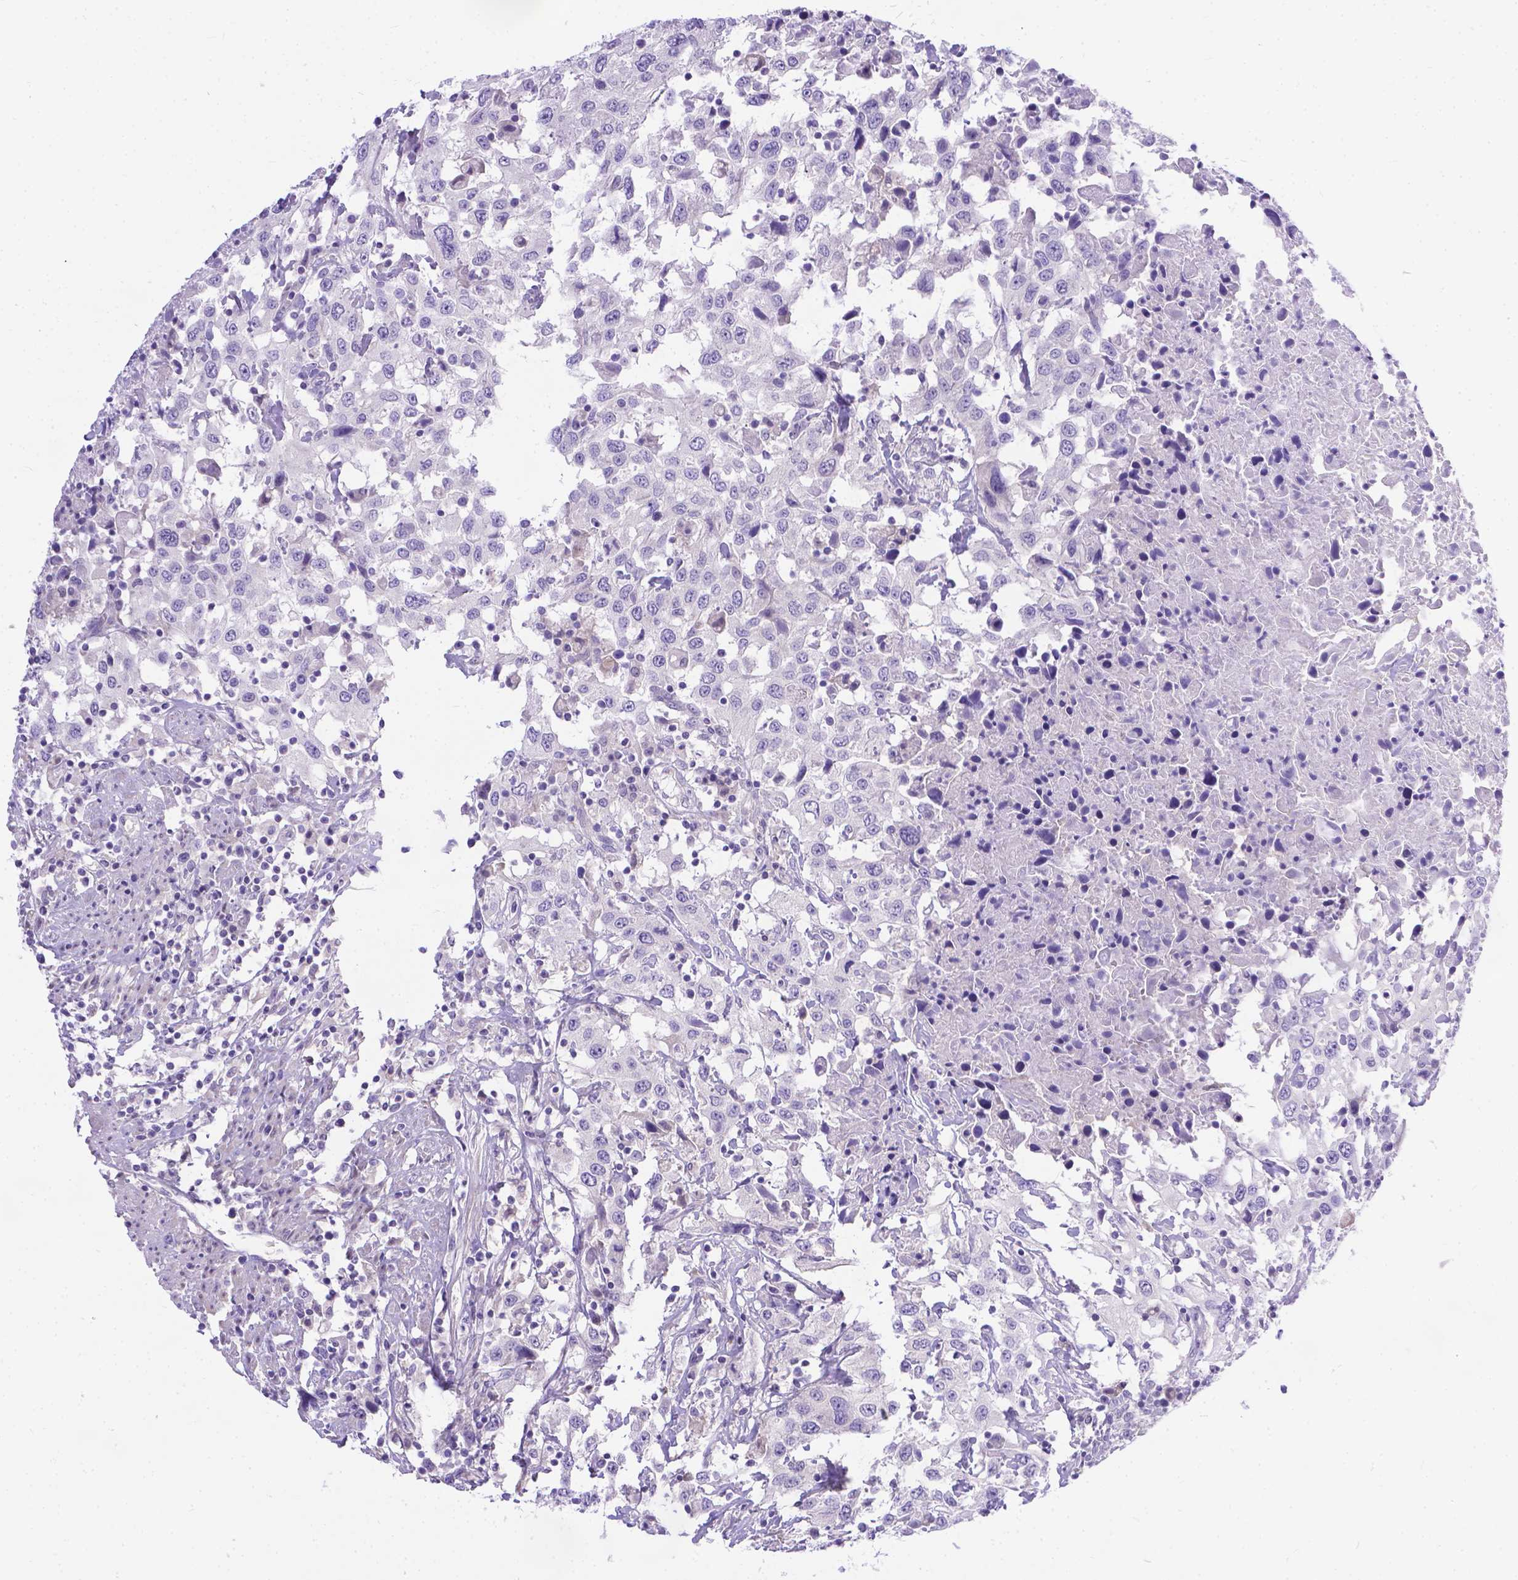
{"staining": {"intensity": "negative", "quantity": "none", "location": "none"}, "tissue": "urothelial cancer", "cell_type": "Tumor cells", "image_type": "cancer", "snomed": [{"axis": "morphology", "description": "Urothelial carcinoma, High grade"}, {"axis": "topography", "description": "Urinary bladder"}], "caption": "The micrograph displays no significant staining in tumor cells of urothelial carcinoma (high-grade).", "gene": "TTLL6", "patient": {"sex": "male", "age": 61}}